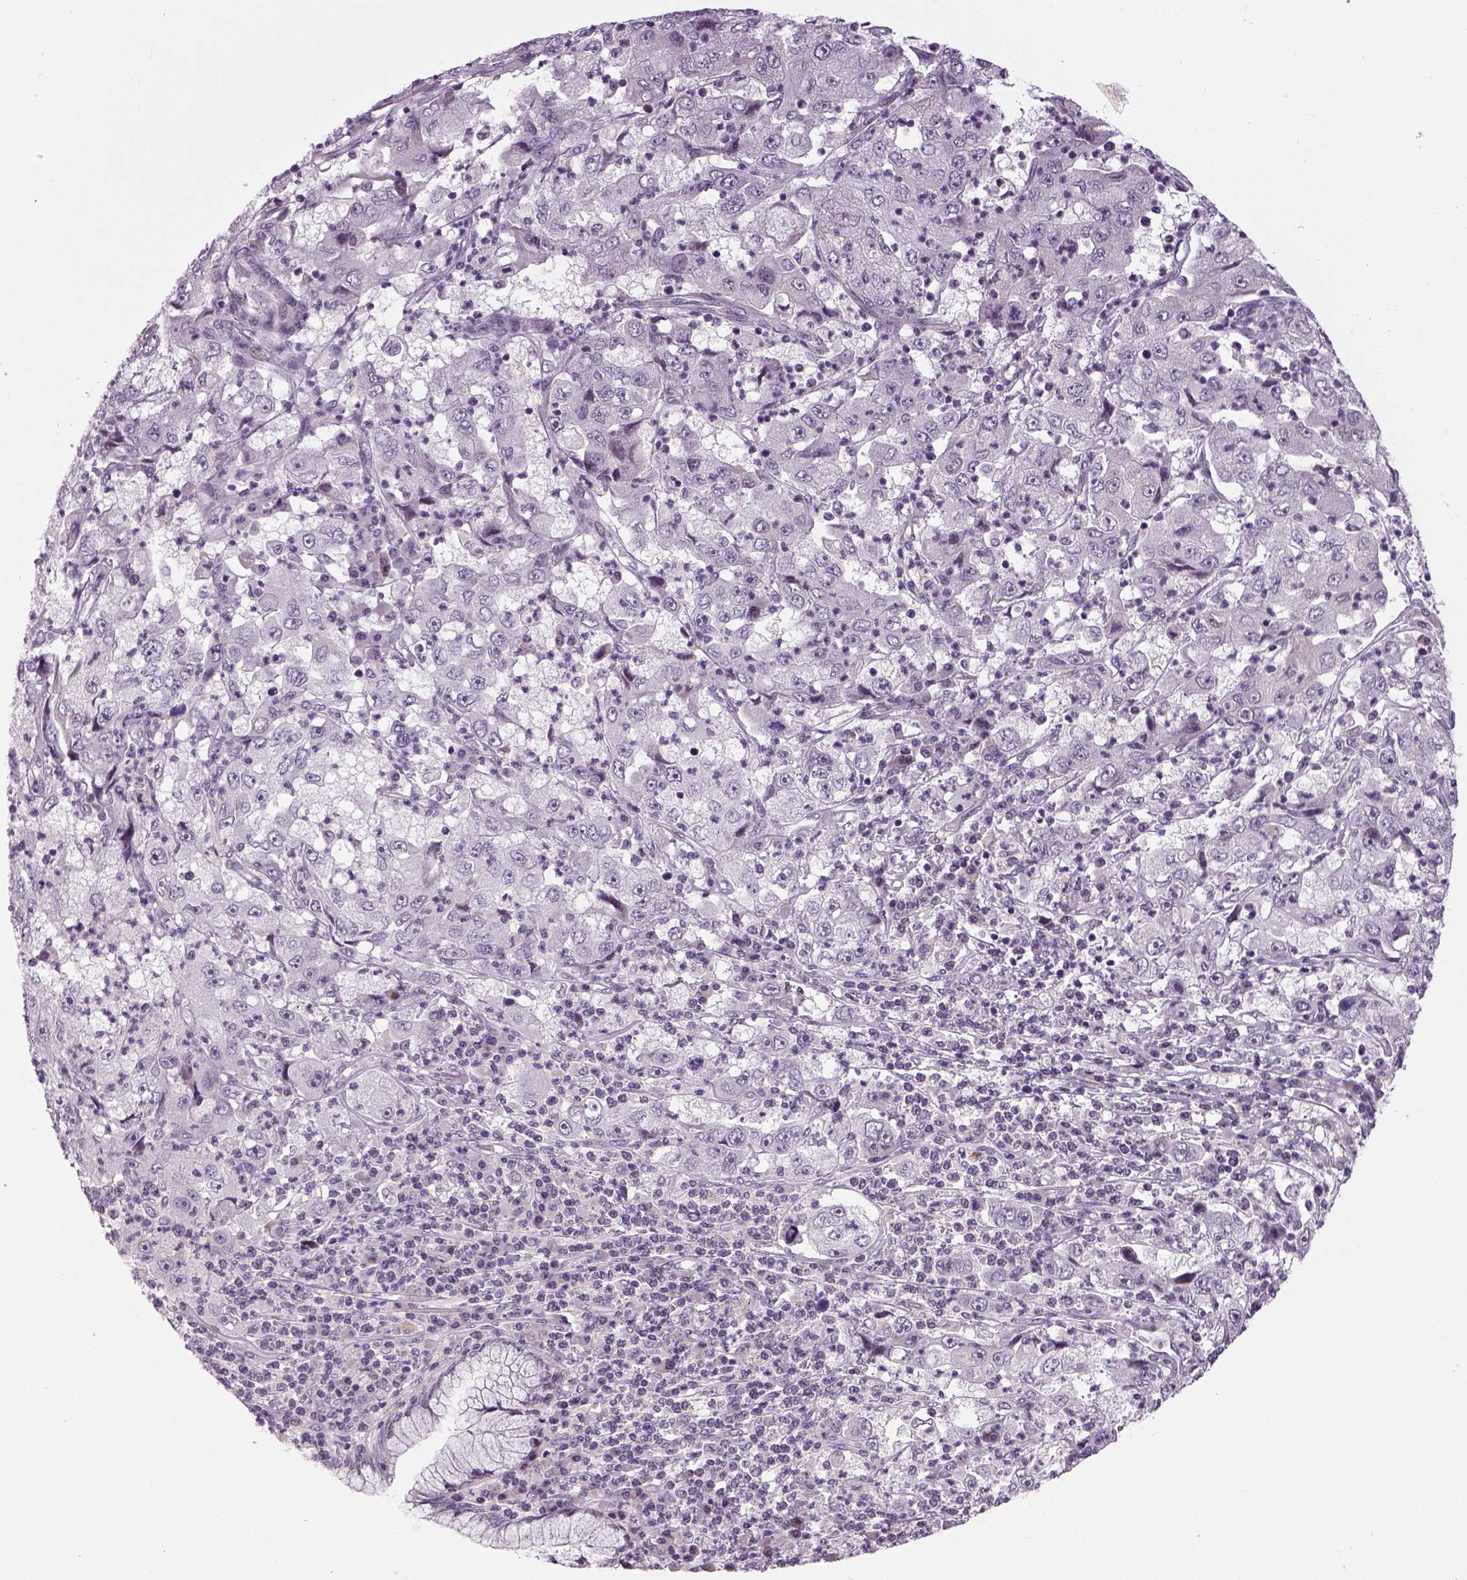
{"staining": {"intensity": "negative", "quantity": "none", "location": "none"}, "tissue": "cervical cancer", "cell_type": "Tumor cells", "image_type": "cancer", "snomed": [{"axis": "morphology", "description": "Squamous cell carcinoma, NOS"}, {"axis": "topography", "description": "Cervix"}], "caption": "This image is of cervical cancer (squamous cell carcinoma) stained with IHC to label a protein in brown with the nuclei are counter-stained blue. There is no positivity in tumor cells.", "gene": "NECAB1", "patient": {"sex": "female", "age": 36}}